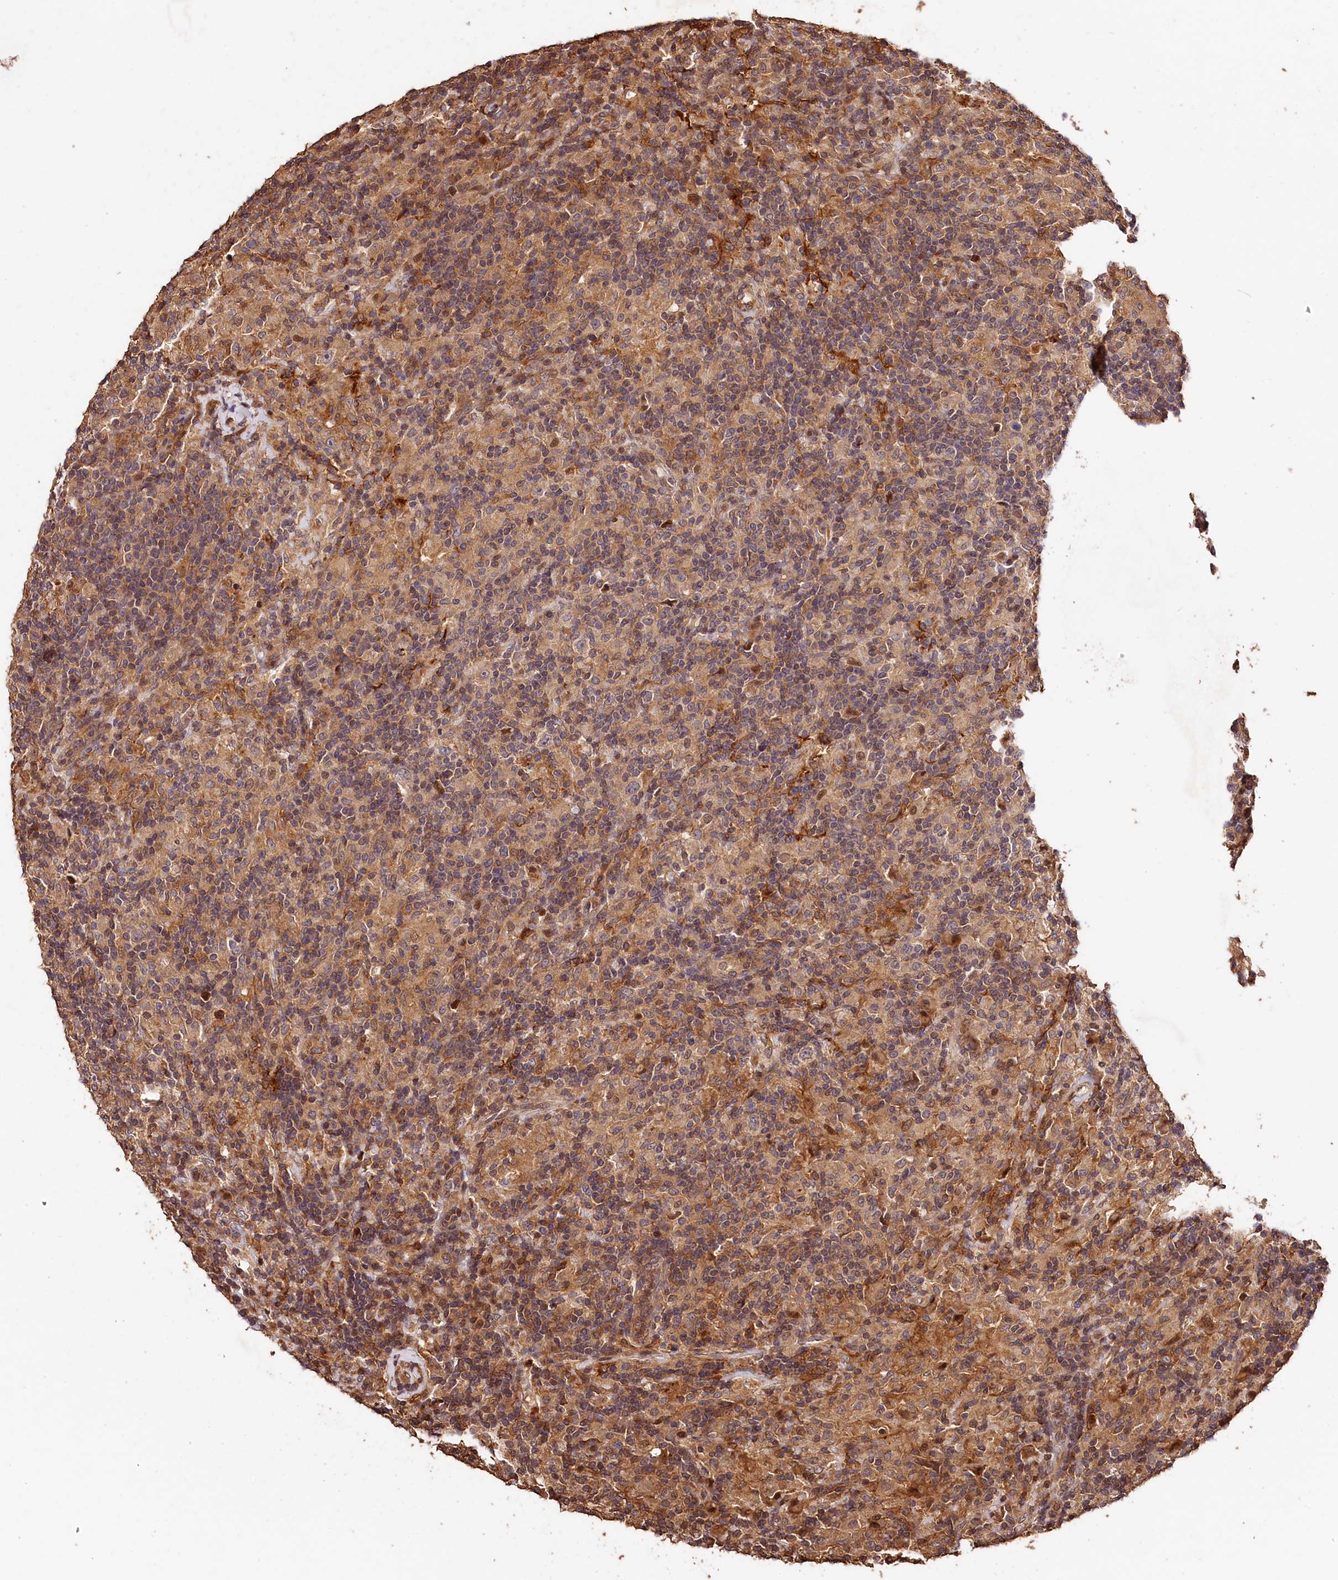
{"staining": {"intensity": "negative", "quantity": "none", "location": "none"}, "tissue": "lymphoma", "cell_type": "Tumor cells", "image_type": "cancer", "snomed": [{"axis": "morphology", "description": "Hodgkin's disease, NOS"}, {"axis": "topography", "description": "Lymph node"}], "caption": "Tumor cells are negative for protein expression in human lymphoma.", "gene": "KPTN", "patient": {"sex": "male", "age": 70}}